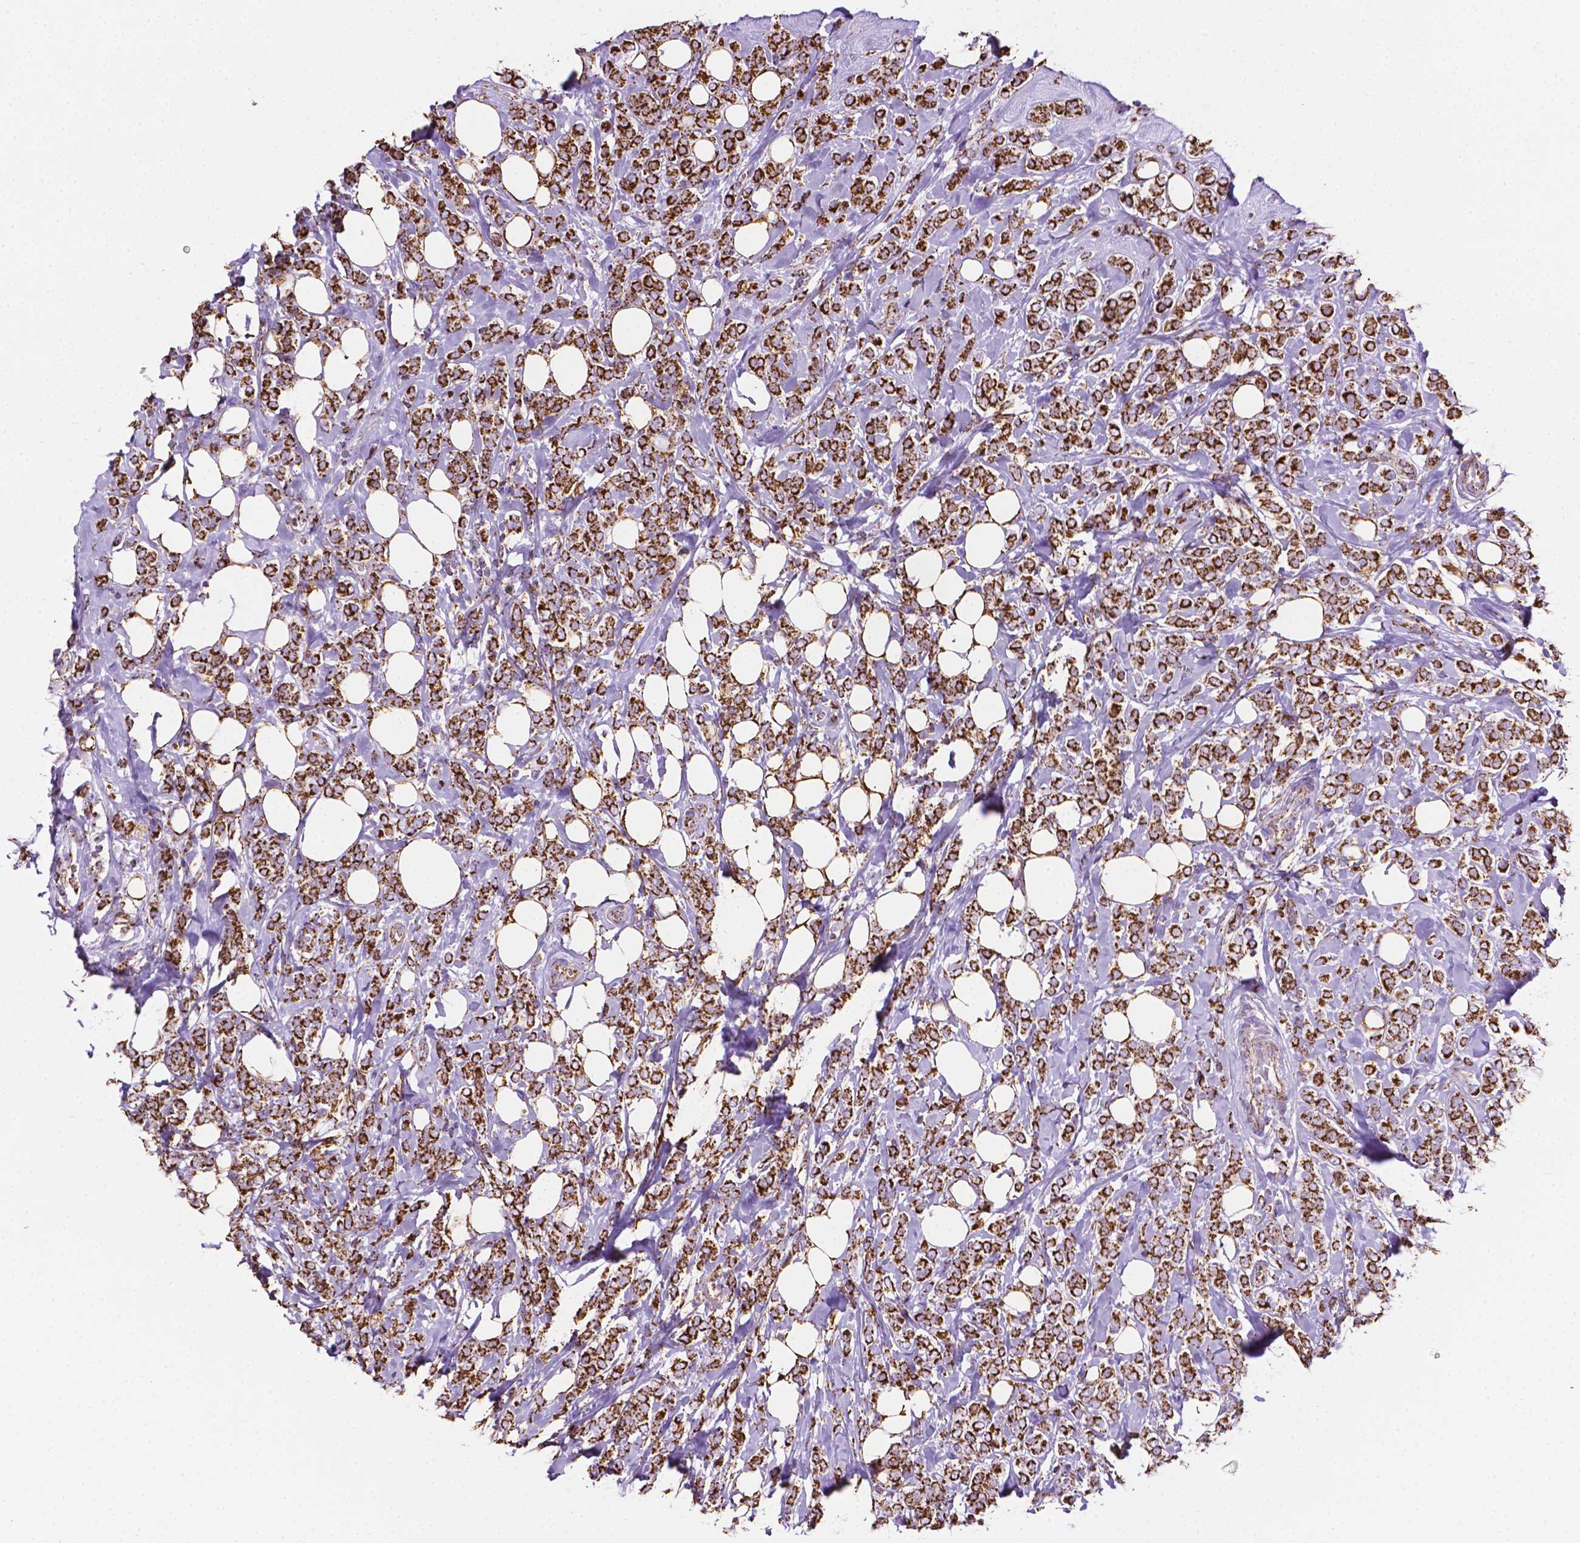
{"staining": {"intensity": "strong", "quantity": ">75%", "location": "cytoplasmic/membranous"}, "tissue": "breast cancer", "cell_type": "Tumor cells", "image_type": "cancer", "snomed": [{"axis": "morphology", "description": "Lobular carcinoma"}, {"axis": "topography", "description": "Breast"}], "caption": "A brown stain labels strong cytoplasmic/membranous expression of a protein in human breast lobular carcinoma tumor cells. (Stains: DAB in brown, nuclei in blue, Microscopy: brightfield microscopy at high magnification).", "gene": "RMDN3", "patient": {"sex": "female", "age": 49}}